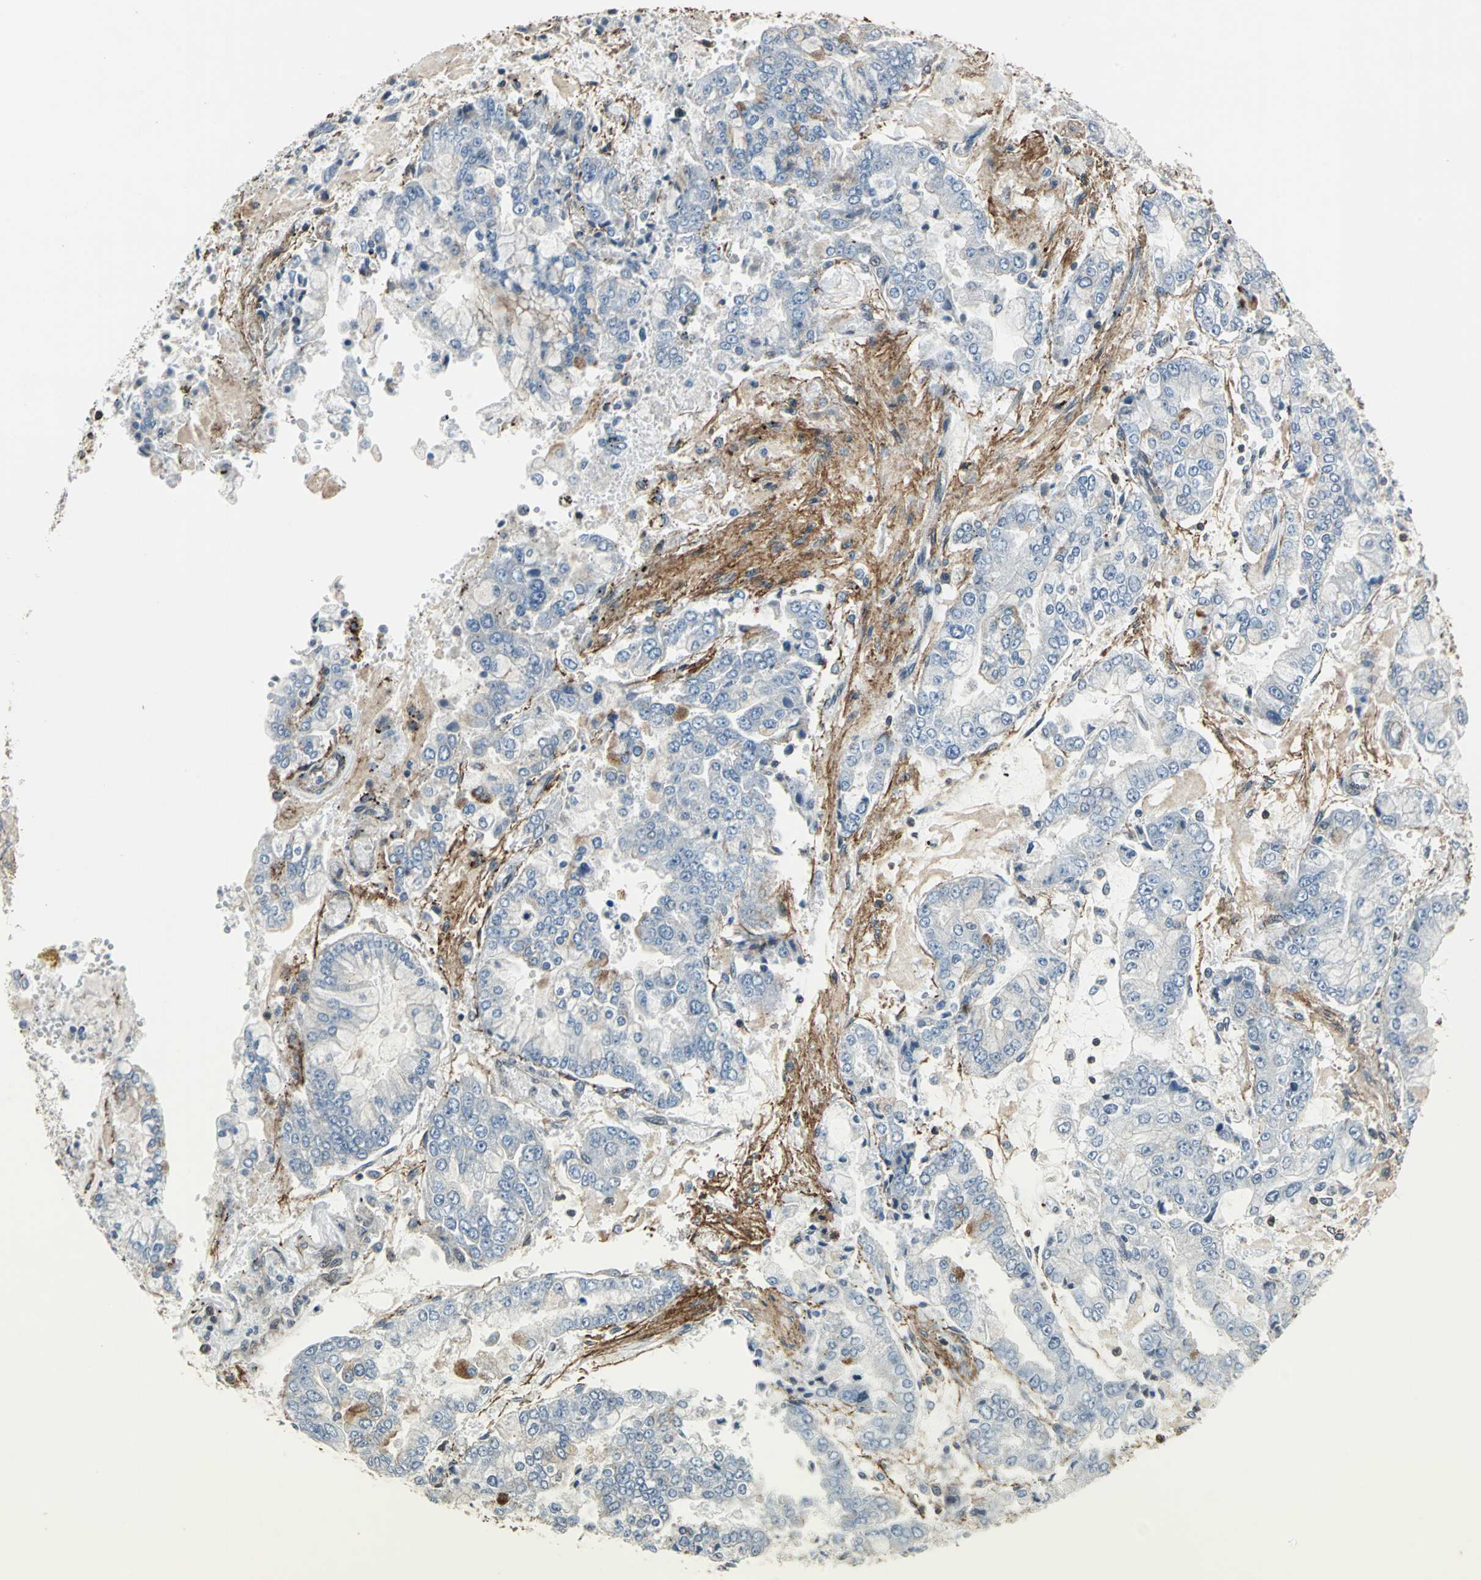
{"staining": {"intensity": "negative", "quantity": "none", "location": "none"}, "tissue": "stomach cancer", "cell_type": "Tumor cells", "image_type": "cancer", "snomed": [{"axis": "morphology", "description": "Adenocarcinoma, NOS"}, {"axis": "topography", "description": "Stomach"}], "caption": "IHC micrograph of adenocarcinoma (stomach) stained for a protein (brown), which demonstrates no staining in tumor cells. (DAB (3,3'-diaminobenzidine) immunohistochemistry (IHC) with hematoxylin counter stain).", "gene": "DNAJB4", "patient": {"sex": "male", "age": 76}}